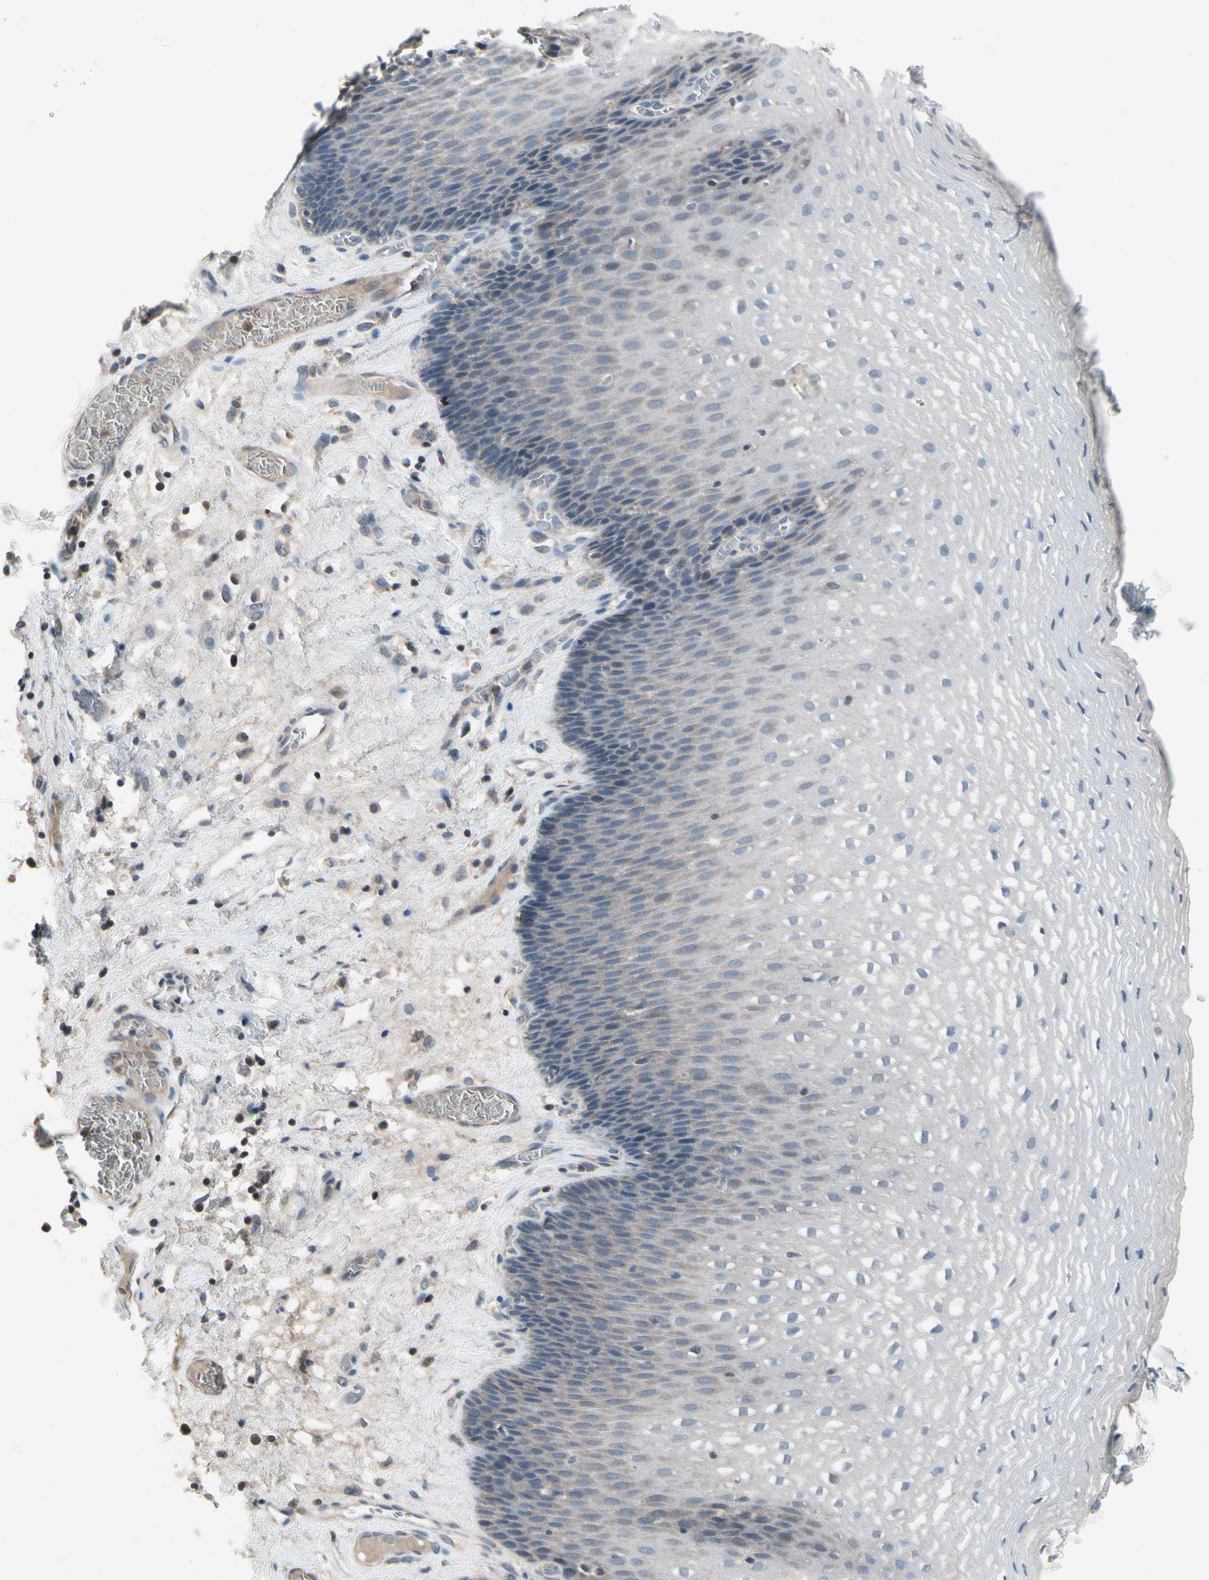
{"staining": {"intensity": "weak", "quantity": "<25%", "location": "cytoplasmic/membranous"}, "tissue": "esophagus", "cell_type": "Squamous epithelial cells", "image_type": "normal", "snomed": [{"axis": "morphology", "description": "Normal tissue, NOS"}, {"axis": "topography", "description": "Esophagus"}], "caption": "Micrograph shows no protein staining in squamous epithelial cells of benign esophagus. Nuclei are stained in blue.", "gene": "NMI", "patient": {"sex": "male", "age": 48}}